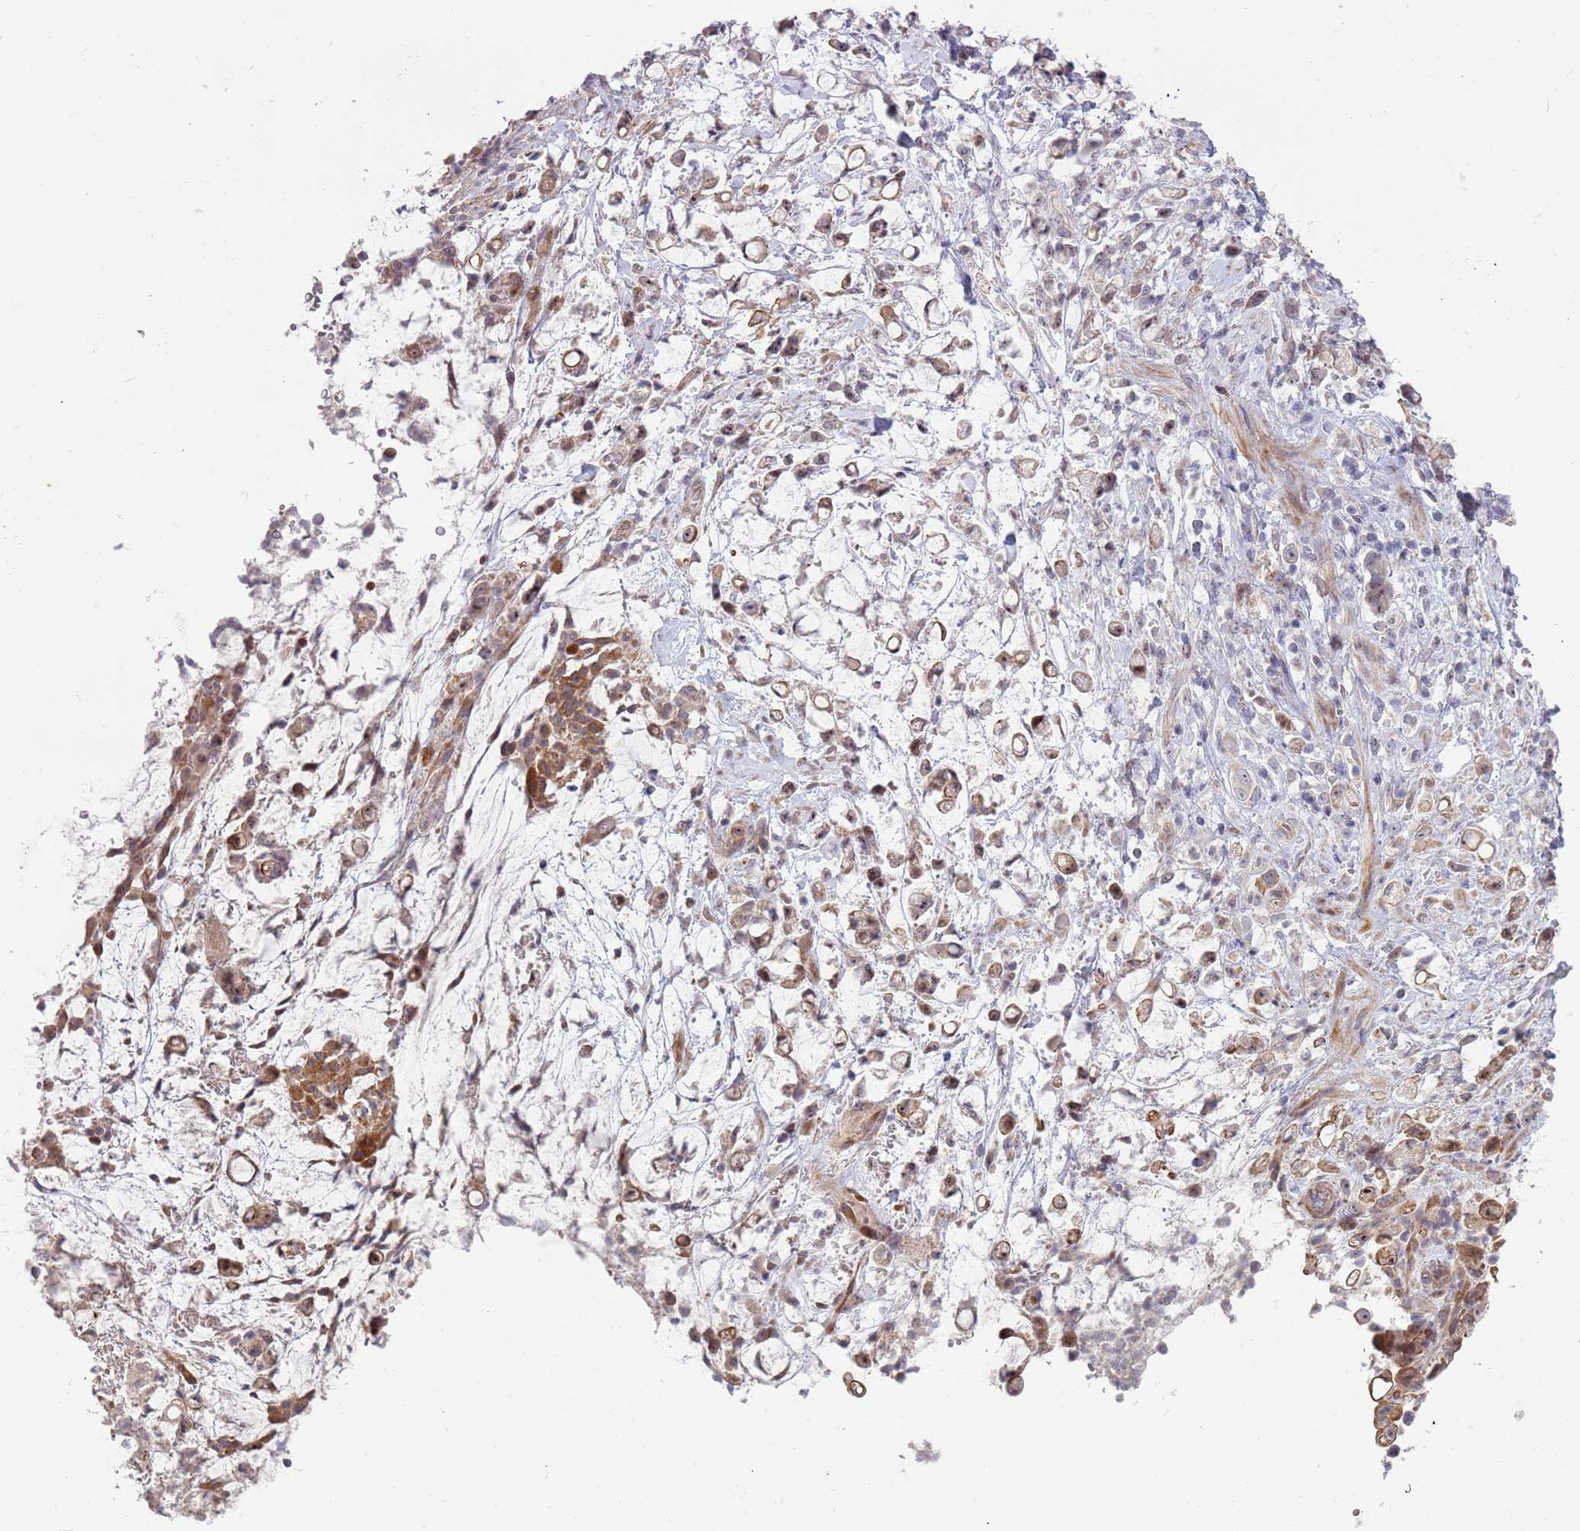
{"staining": {"intensity": "weak", "quantity": "25%-75%", "location": "cytoplasmic/membranous,nuclear"}, "tissue": "stomach cancer", "cell_type": "Tumor cells", "image_type": "cancer", "snomed": [{"axis": "morphology", "description": "Adenocarcinoma, NOS"}, {"axis": "topography", "description": "Stomach"}], "caption": "This histopathology image demonstrates IHC staining of human adenocarcinoma (stomach), with low weak cytoplasmic/membranous and nuclear staining in about 25%-75% of tumor cells.", "gene": "TRAPPC6B", "patient": {"sex": "female", "age": 60}}